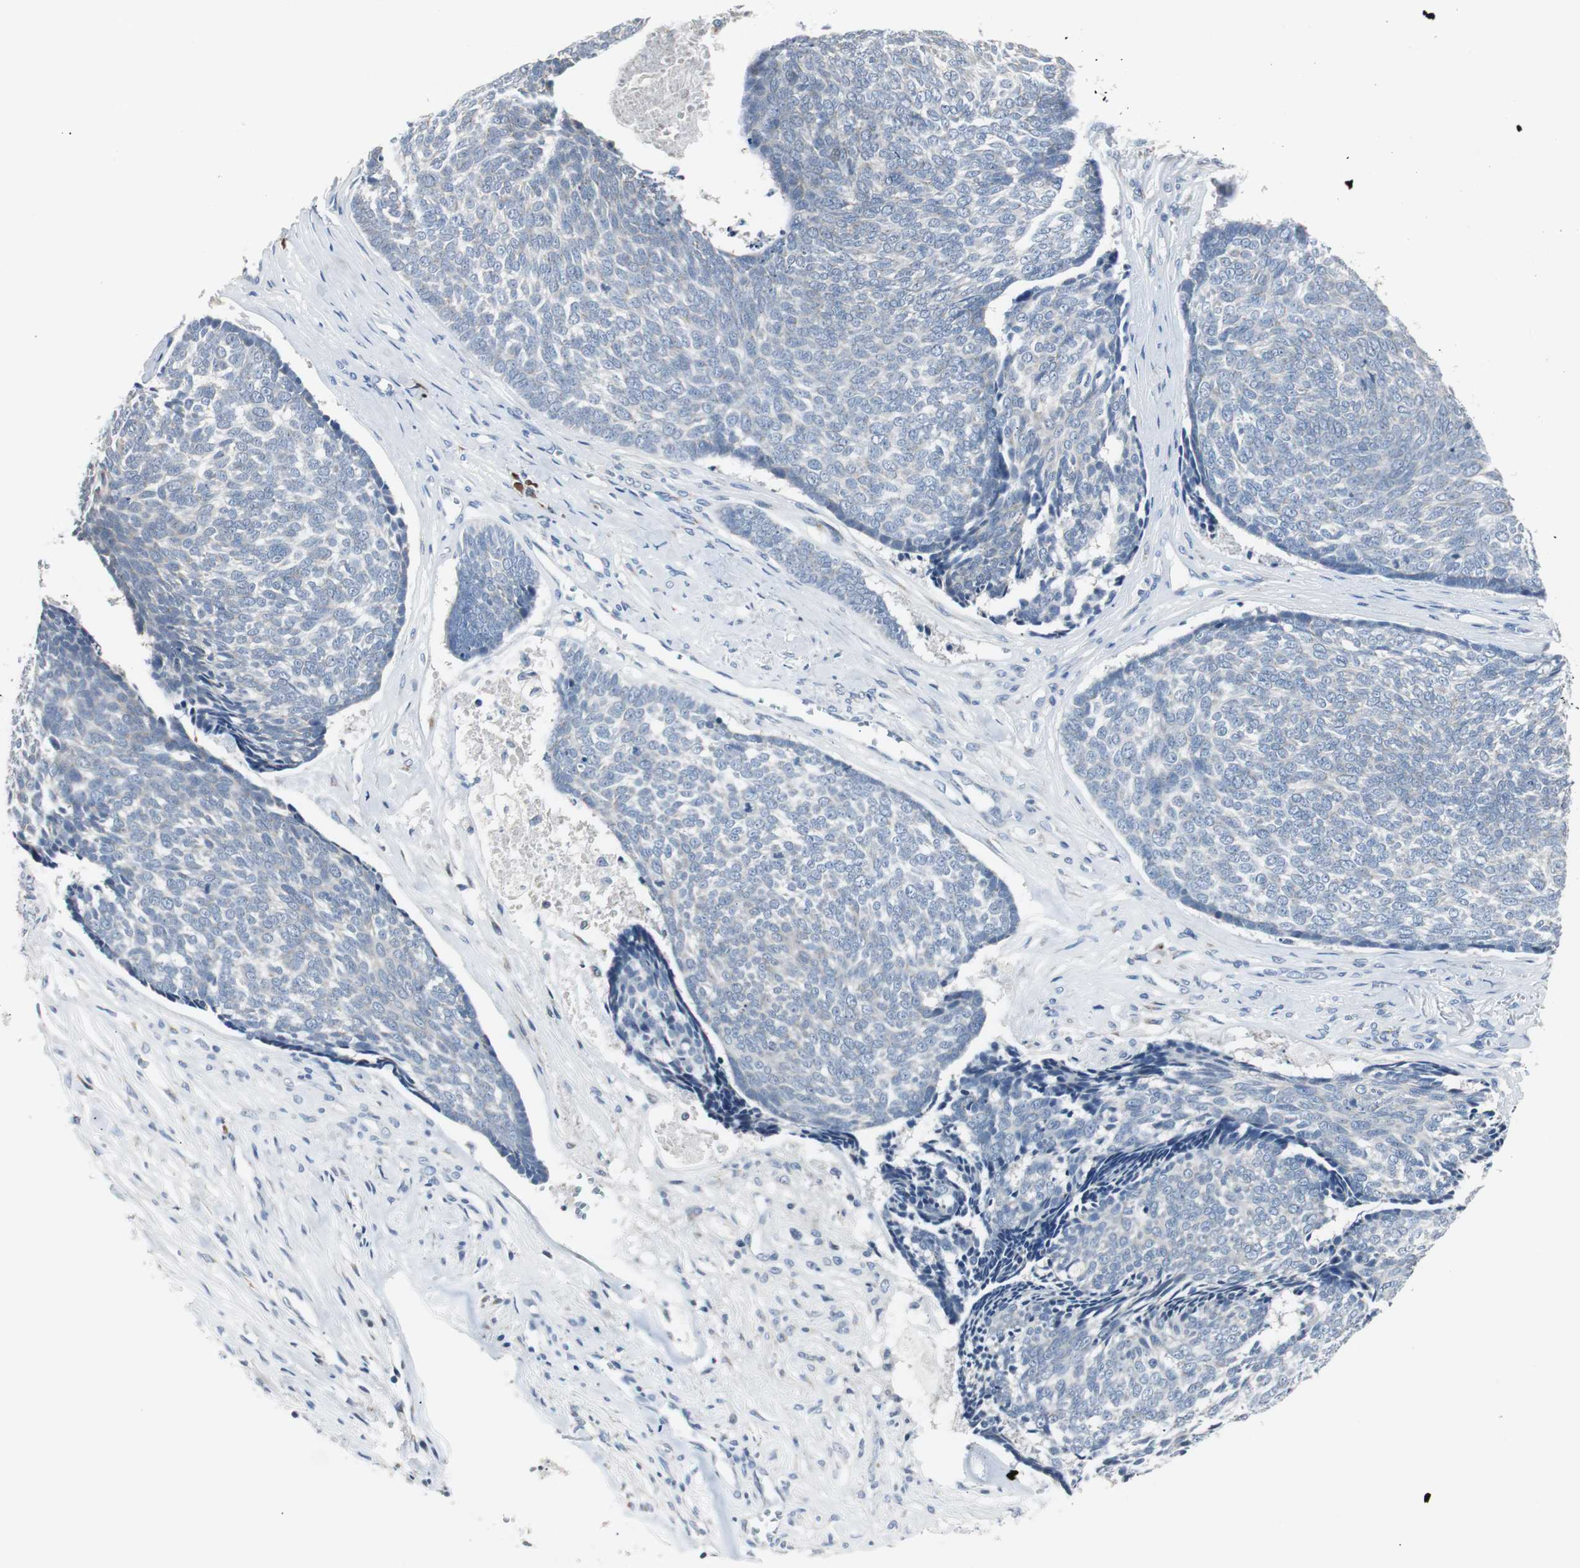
{"staining": {"intensity": "negative", "quantity": "none", "location": "none"}, "tissue": "skin cancer", "cell_type": "Tumor cells", "image_type": "cancer", "snomed": [{"axis": "morphology", "description": "Basal cell carcinoma"}, {"axis": "topography", "description": "Skin"}], "caption": "High power microscopy micrograph of an IHC photomicrograph of skin cancer, revealing no significant staining in tumor cells. Brightfield microscopy of immunohistochemistry stained with DAB (brown) and hematoxylin (blue), captured at high magnification.", "gene": "SOX30", "patient": {"sex": "male", "age": 84}}